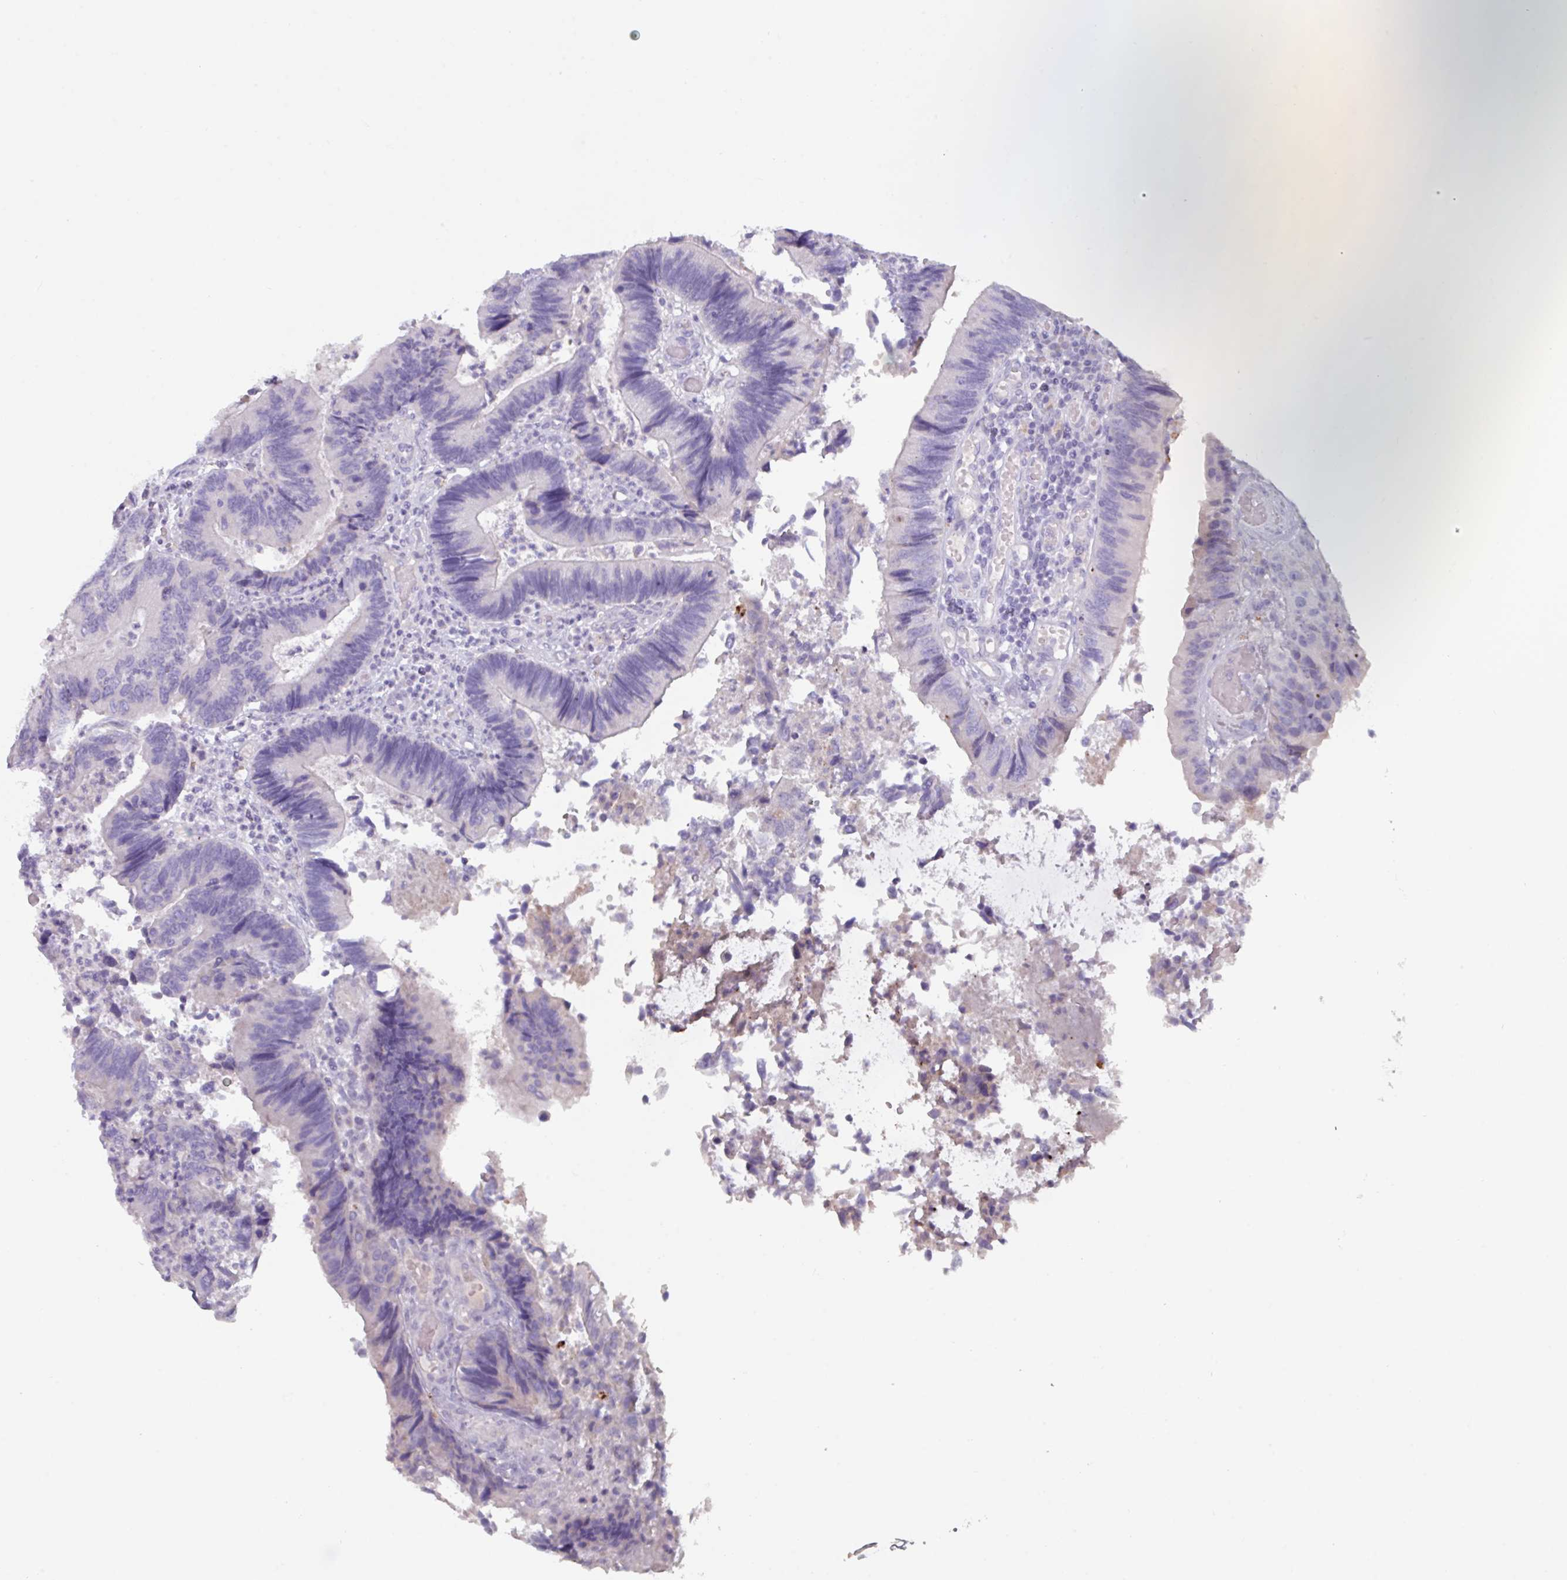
{"staining": {"intensity": "negative", "quantity": "none", "location": "none"}, "tissue": "colorectal cancer", "cell_type": "Tumor cells", "image_type": "cancer", "snomed": [{"axis": "morphology", "description": "Adenocarcinoma, NOS"}, {"axis": "topography", "description": "Colon"}], "caption": "High magnification brightfield microscopy of colorectal adenocarcinoma stained with DAB (3,3'-diaminobenzidine) (brown) and counterstained with hematoxylin (blue): tumor cells show no significant positivity.", "gene": "OR2T10", "patient": {"sex": "female", "age": 67}}